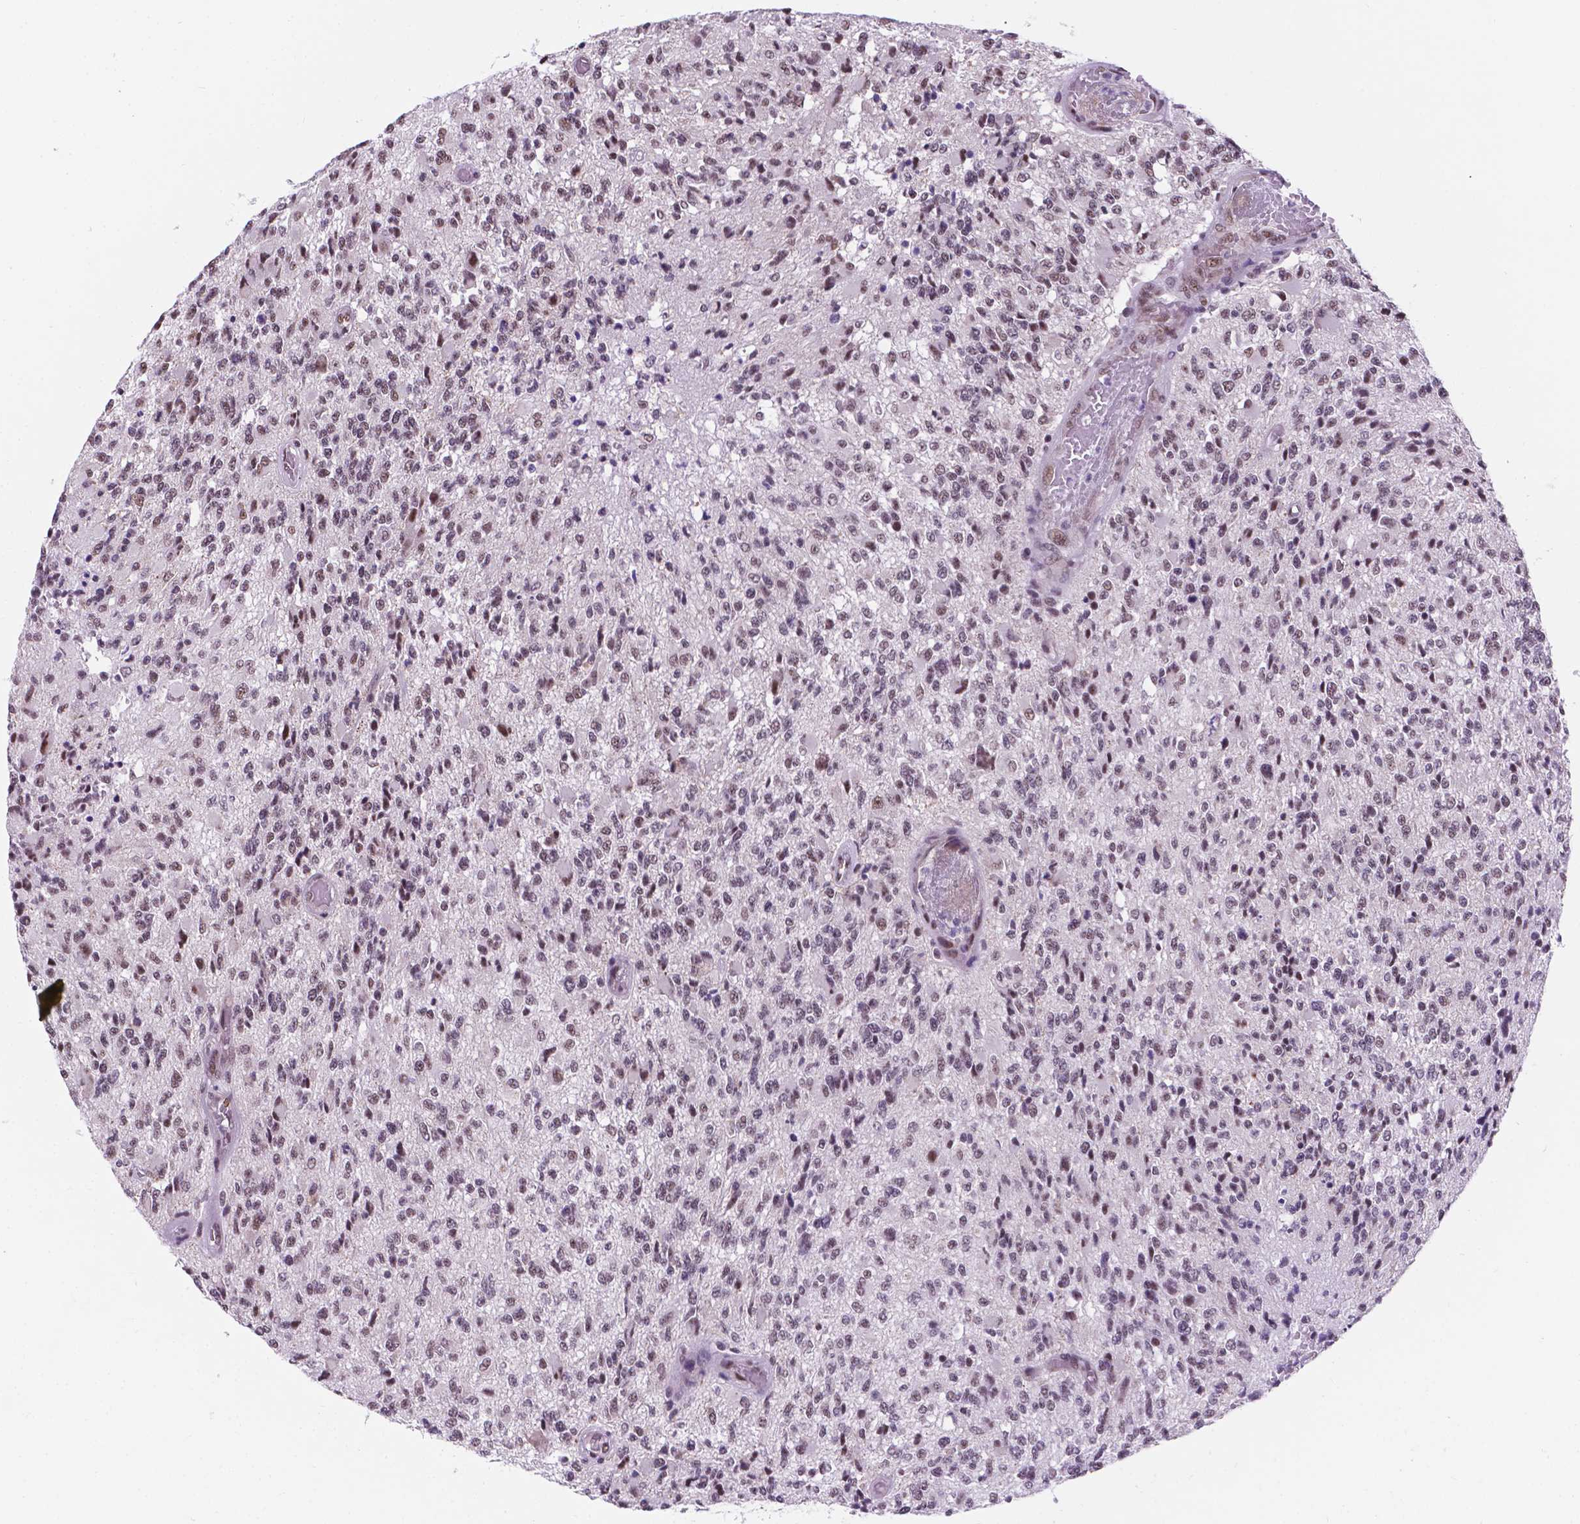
{"staining": {"intensity": "moderate", "quantity": "25%-75%", "location": "nuclear"}, "tissue": "glioma", "cell_type": "Tumor cells", "image_type": "cancer", "snomed": [{"axis": "morphology", "description": "Glioma, malignant, High grade"}, {"axis": "topography", "description": "Brain"}], "caption": "Glioma was stained to show a protein in brown. There is medium levels of moderate nuclear expression in about 25%-75% of tumor cells.", "gene": "BCAS2", "patient": {"sex": "female", "age": 63}}